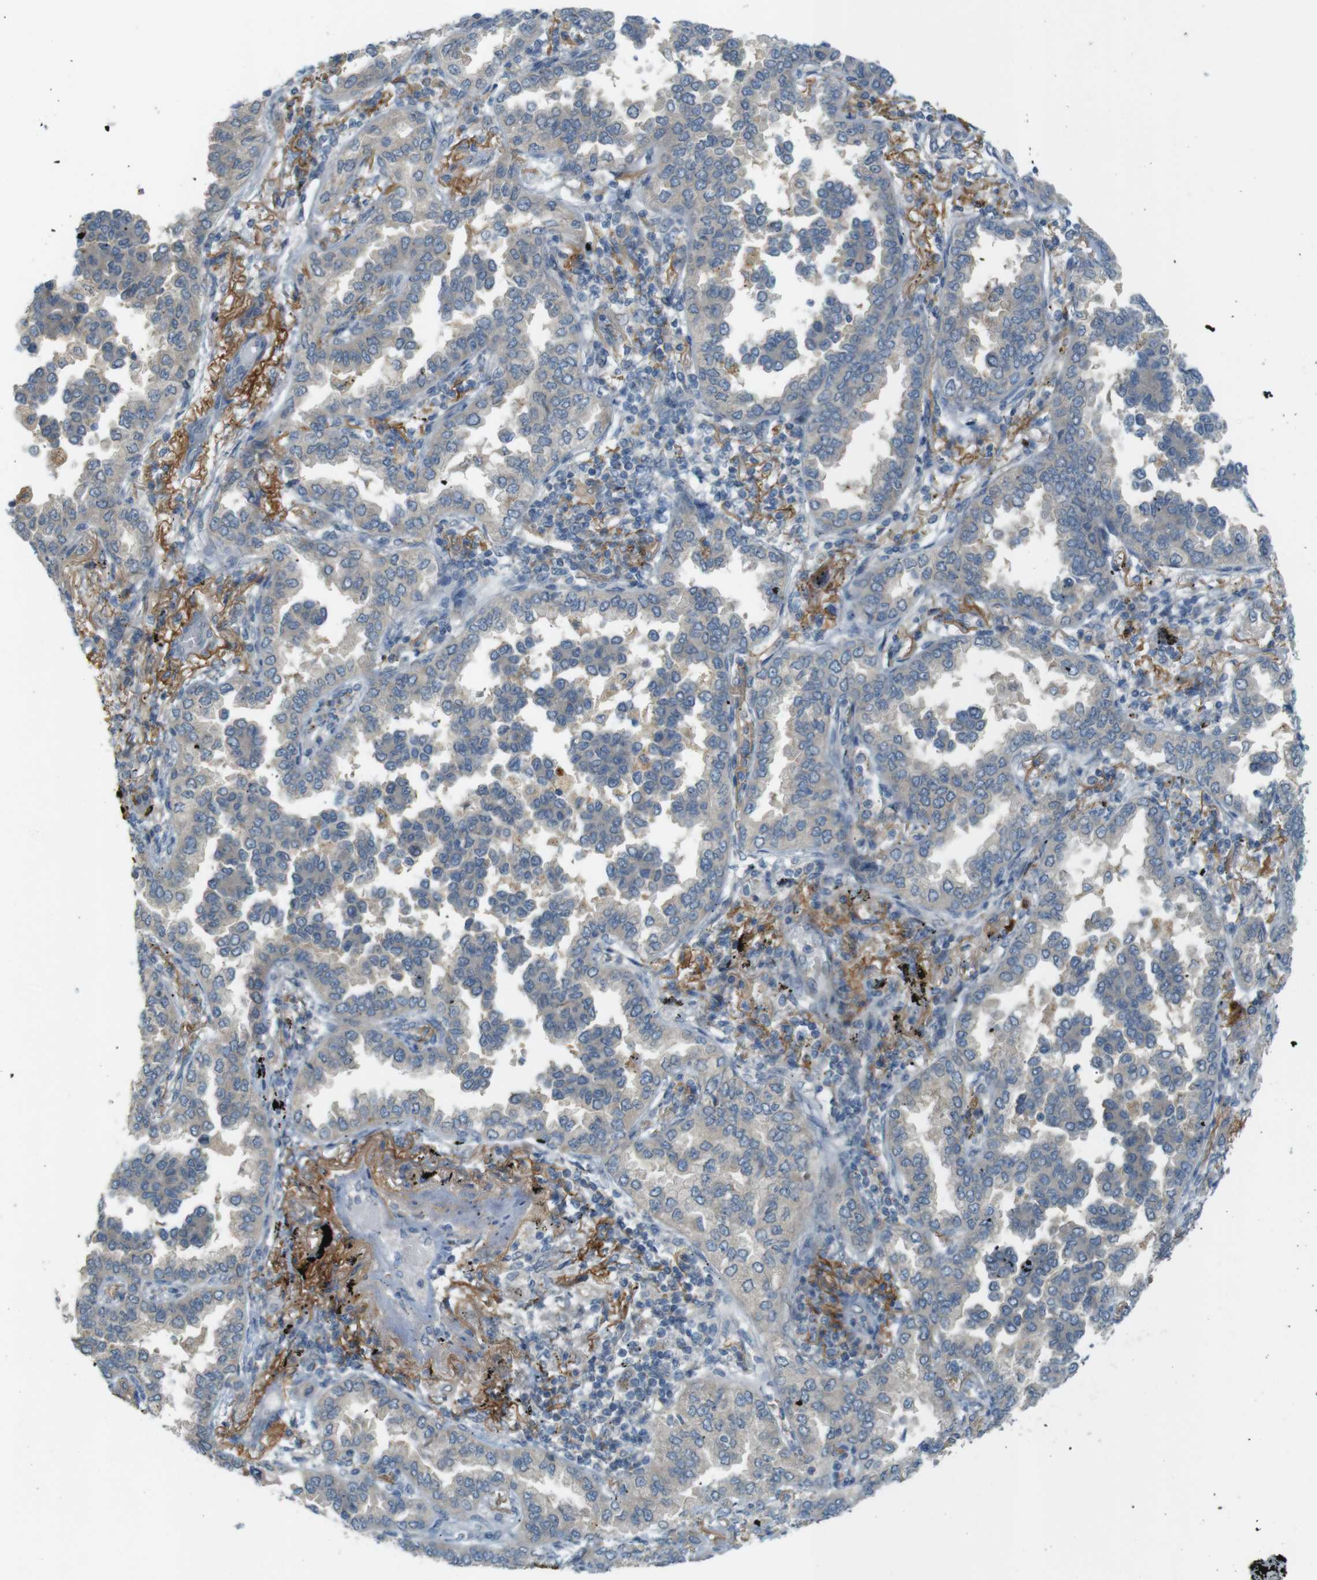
{"staining": {"intensity": "negative", "quantity": "none", "location": "none"}, "tissue": "lung cancer", "cell_type": "Tumor cells", "image_type": "cancer", "snomed": [{"axis": "morphology", "description": "Normal tissue, NOS"}, {"axis": "morphology", "description": "Adenocarcinoma, NOS"}, {"axis": "topography", "description": "Lung"}], "caption": "DAB immunohistochemical staining of adenocarcinoma (lung) shows no significant staining in tumor cells. The staining is performed using DAB (3,3'-diaminobenzidine) brown chromogen with nuclei counter-stained in using hematoxylin.", "gene": "UGT8", "patient": {"sex": "male", "age": 59}}